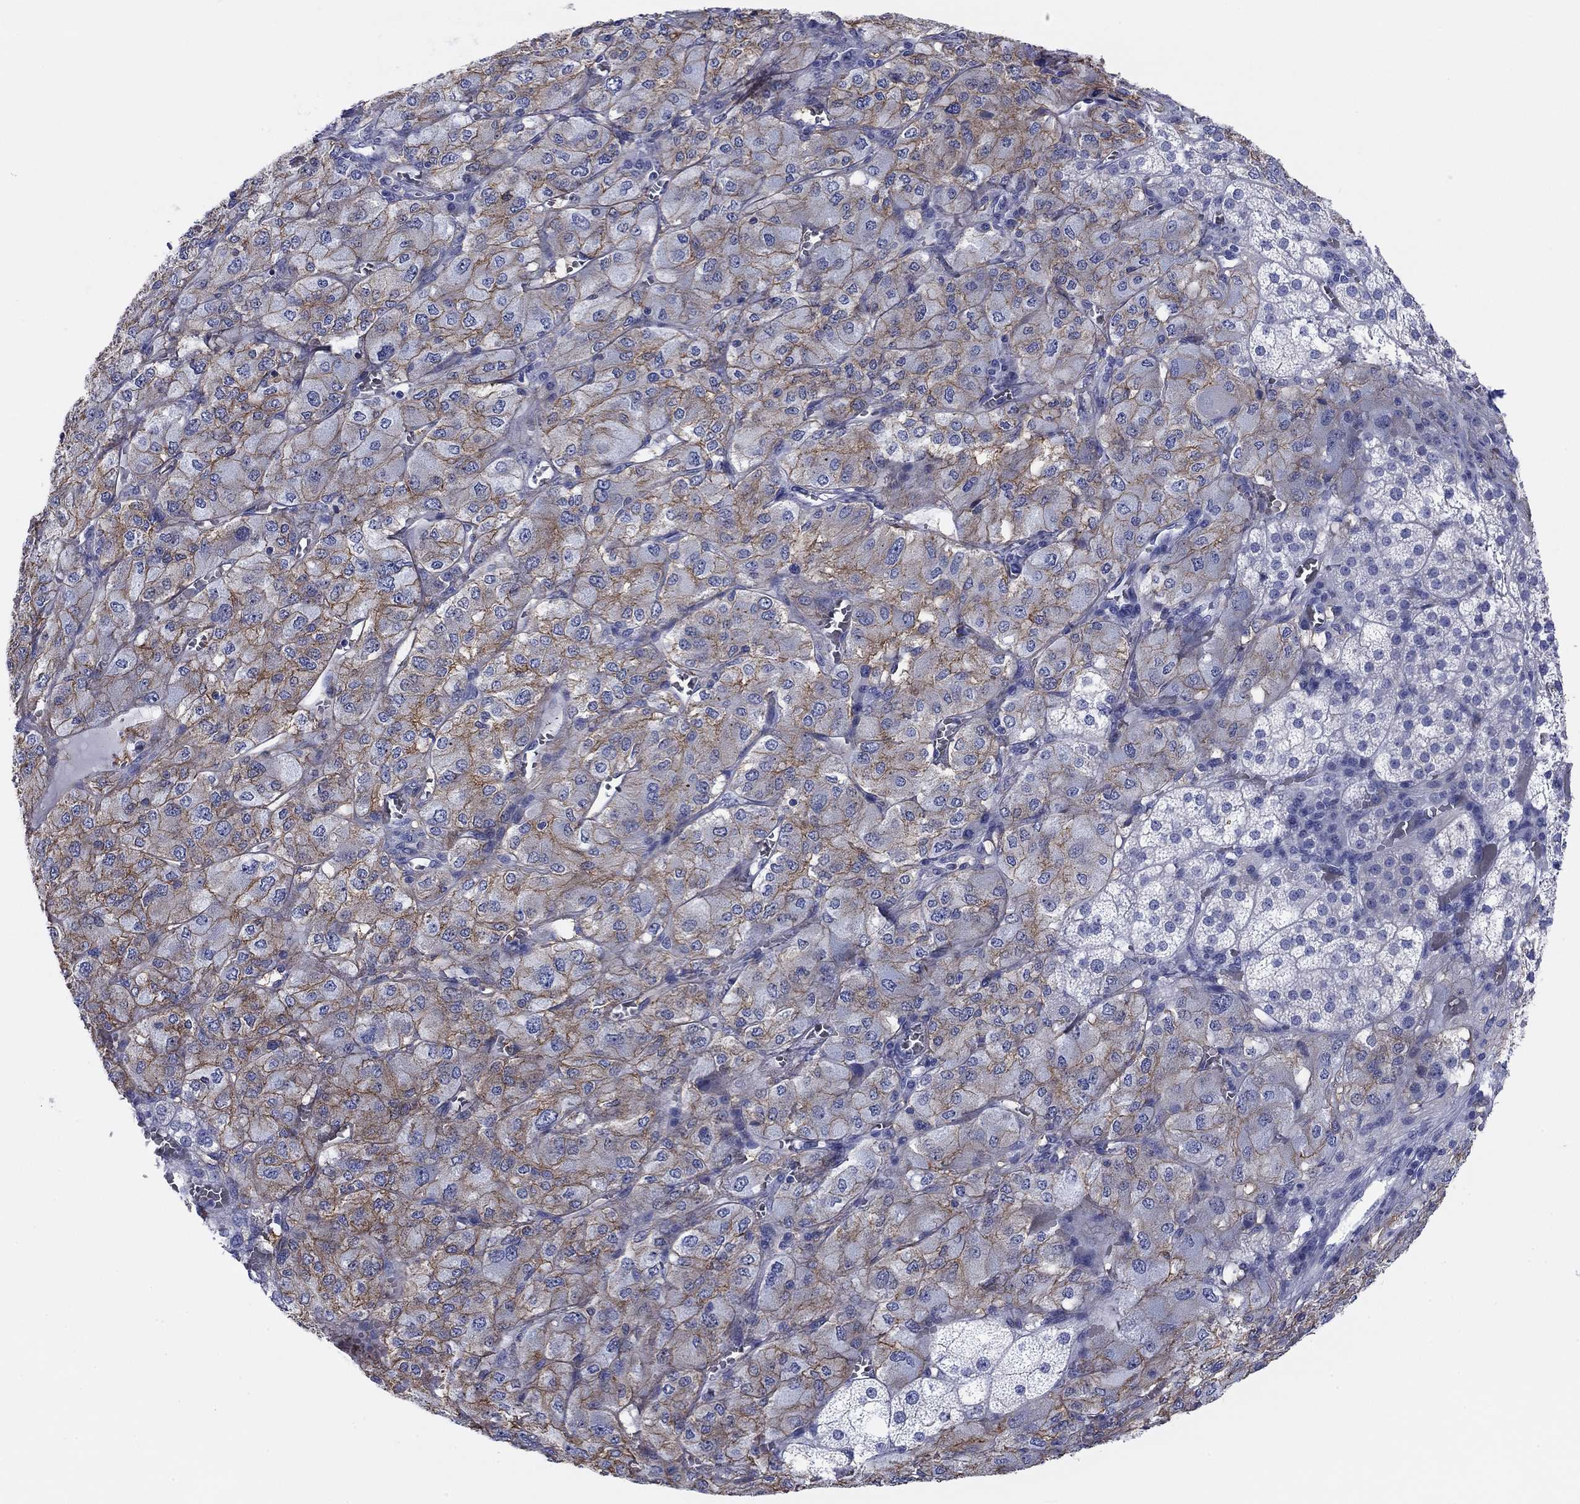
{"staining": {"intensity": "moderate", "quantity": "<25%", "location": "cytoplasmic/membranous"}, "tissue": "adrenal gland", "cell_type": "Glandular cells", "image_type": "normal", "snomed": [{"axis": "morphology", "description": "Normal tissue, NOS"}, {"axis": "topography", "description": "Adrenal gland"}], "caption": "Glandular cells reveal moderate cytoplasmic/membranous positivity in about <25% of cells in normal adrenal gland.", "gene": "ATP1B1", "patient": {"sex": "female", "age": 60}}